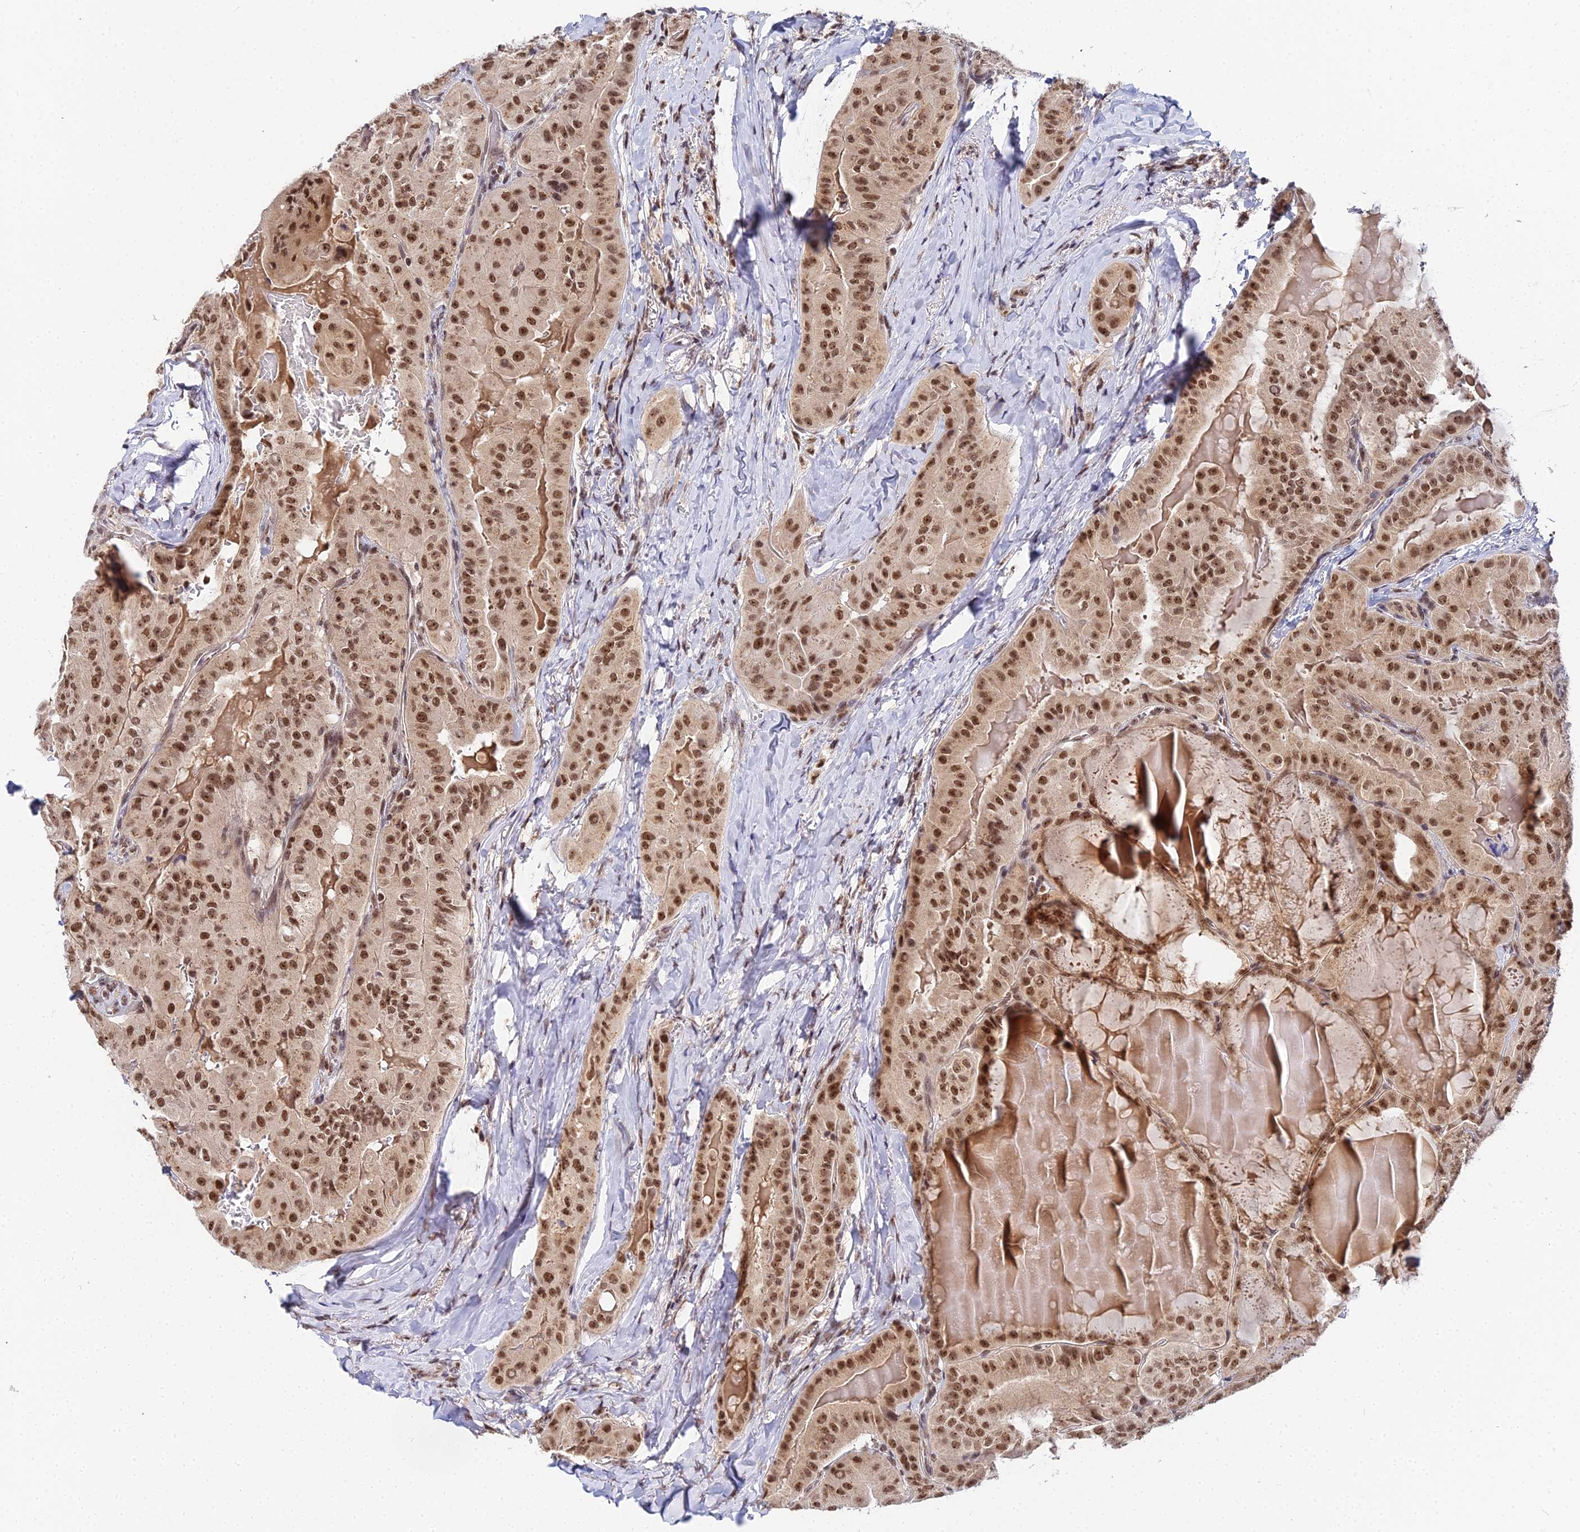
{"staining": {"intensity": "strong", "quantity": ">75%", "location": "nuclear"}, "tissue": "thyroid cancer", "cell_type": "Tumor cells", "image_type": "cancer", "snomed": [{"axis": "morphology", "description": "Papillary adenocarcinoma, NOS"}, {"axis": "topography", "description": "Thyroid gland"}], "caption": "Immunohistochemistry (IHC) histopathology image of neoplastic tissue: papillary adenocarcinoma (thyroid) stained using IHC demonstrates high levels of strong protein expression localized specifically in the nuclear of tumor cells, appearing as a nuclear brown color.", "gene": "EXOSC3", "patient": {"sex": "female", "age": 68}}